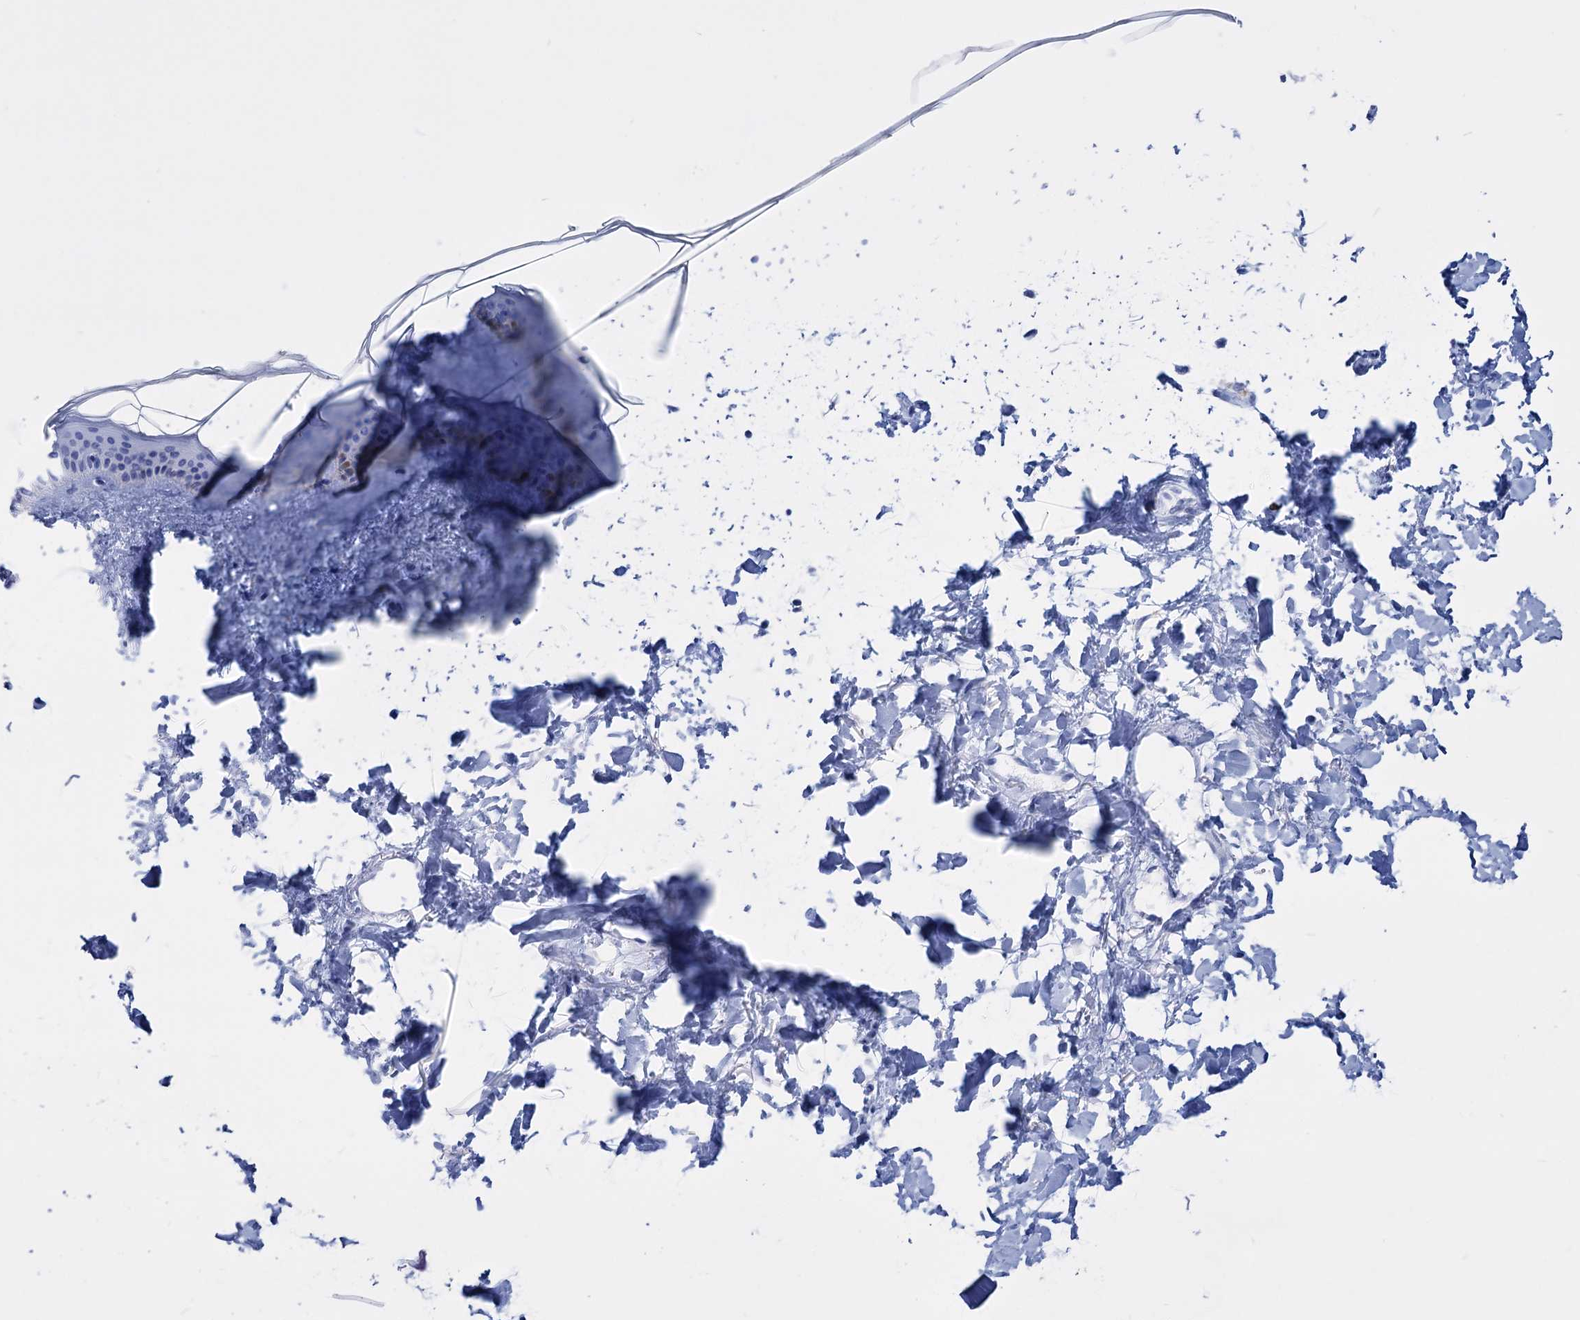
{"staining": {"intensity": "negative", "quantity": "none", "location": "none"}, "tissue": "skin", "cell_type": "Fibroblasts", "image_type": "normal", "snomed": [{"axis": "morphology", "description": "Normal tissue, NOS"}, {"axis": "topography", "description": "Skin"}], "caption": "An IHC photomicrograph of benign skin is shown. There is no staining in fibroblasts of skin. (Brightfield microscopy of DAB (3,3'-diaminobenzidine) IHC at high magnification).", "gene": "FBXW12", "patient": {"sex": "female", "age": 58}}